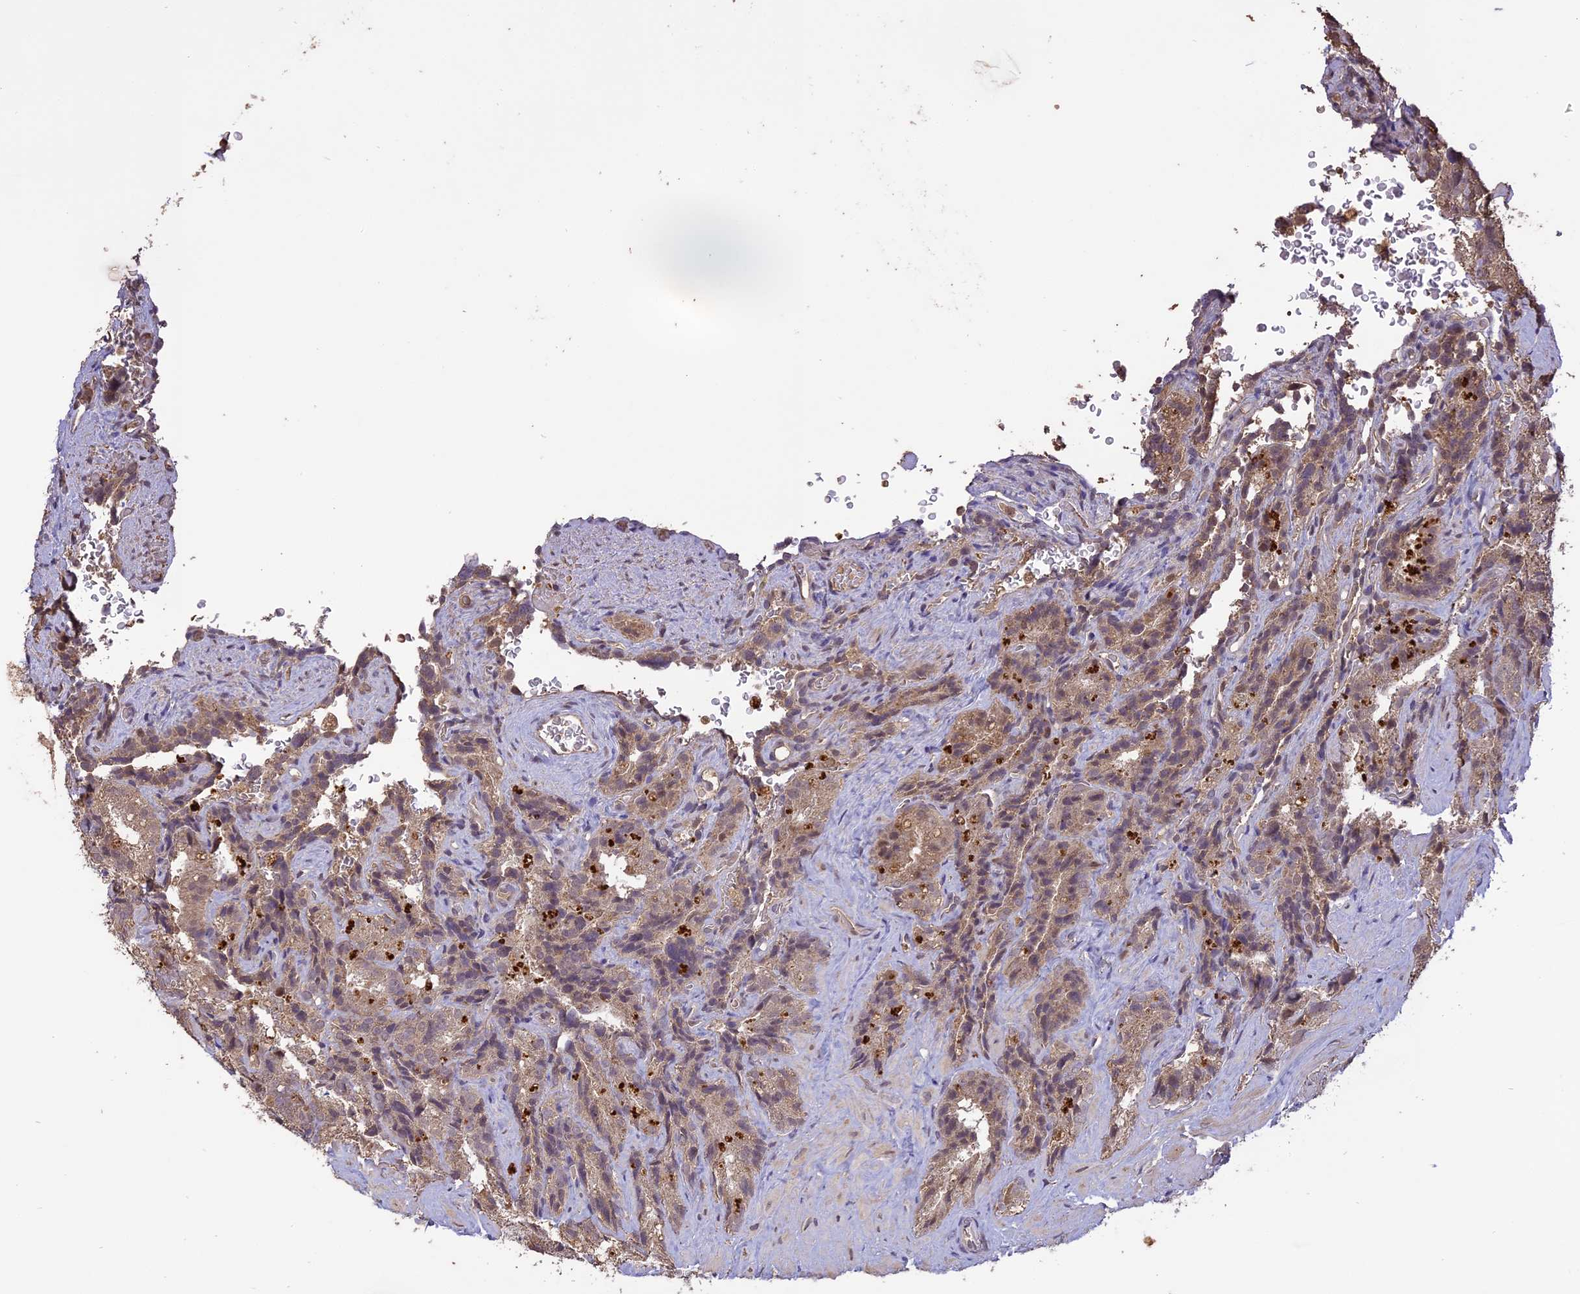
{"staining": {"intensity": "weak", "quantity": "25%-75%", "location": "cytoplasmic/membranous,nuclear"}, "tissue": "seminal vesicle", "cell_type": "Glandular cells", "image_type": "normal", "snomed": [{"axis": "morphology", "description": "Normal tissue, NOS"}, {"axis": "topography", "description": "Seminal veicle"}], "caption": "Seminal vesicle stained for a protein (brown) displays weak cytoplasmic/membranous,nuclear positive positivity in approximately 25%-75% of glandular cells.", "gene": "TIGD7", "patient": {"sex": "male", "age": 58}}